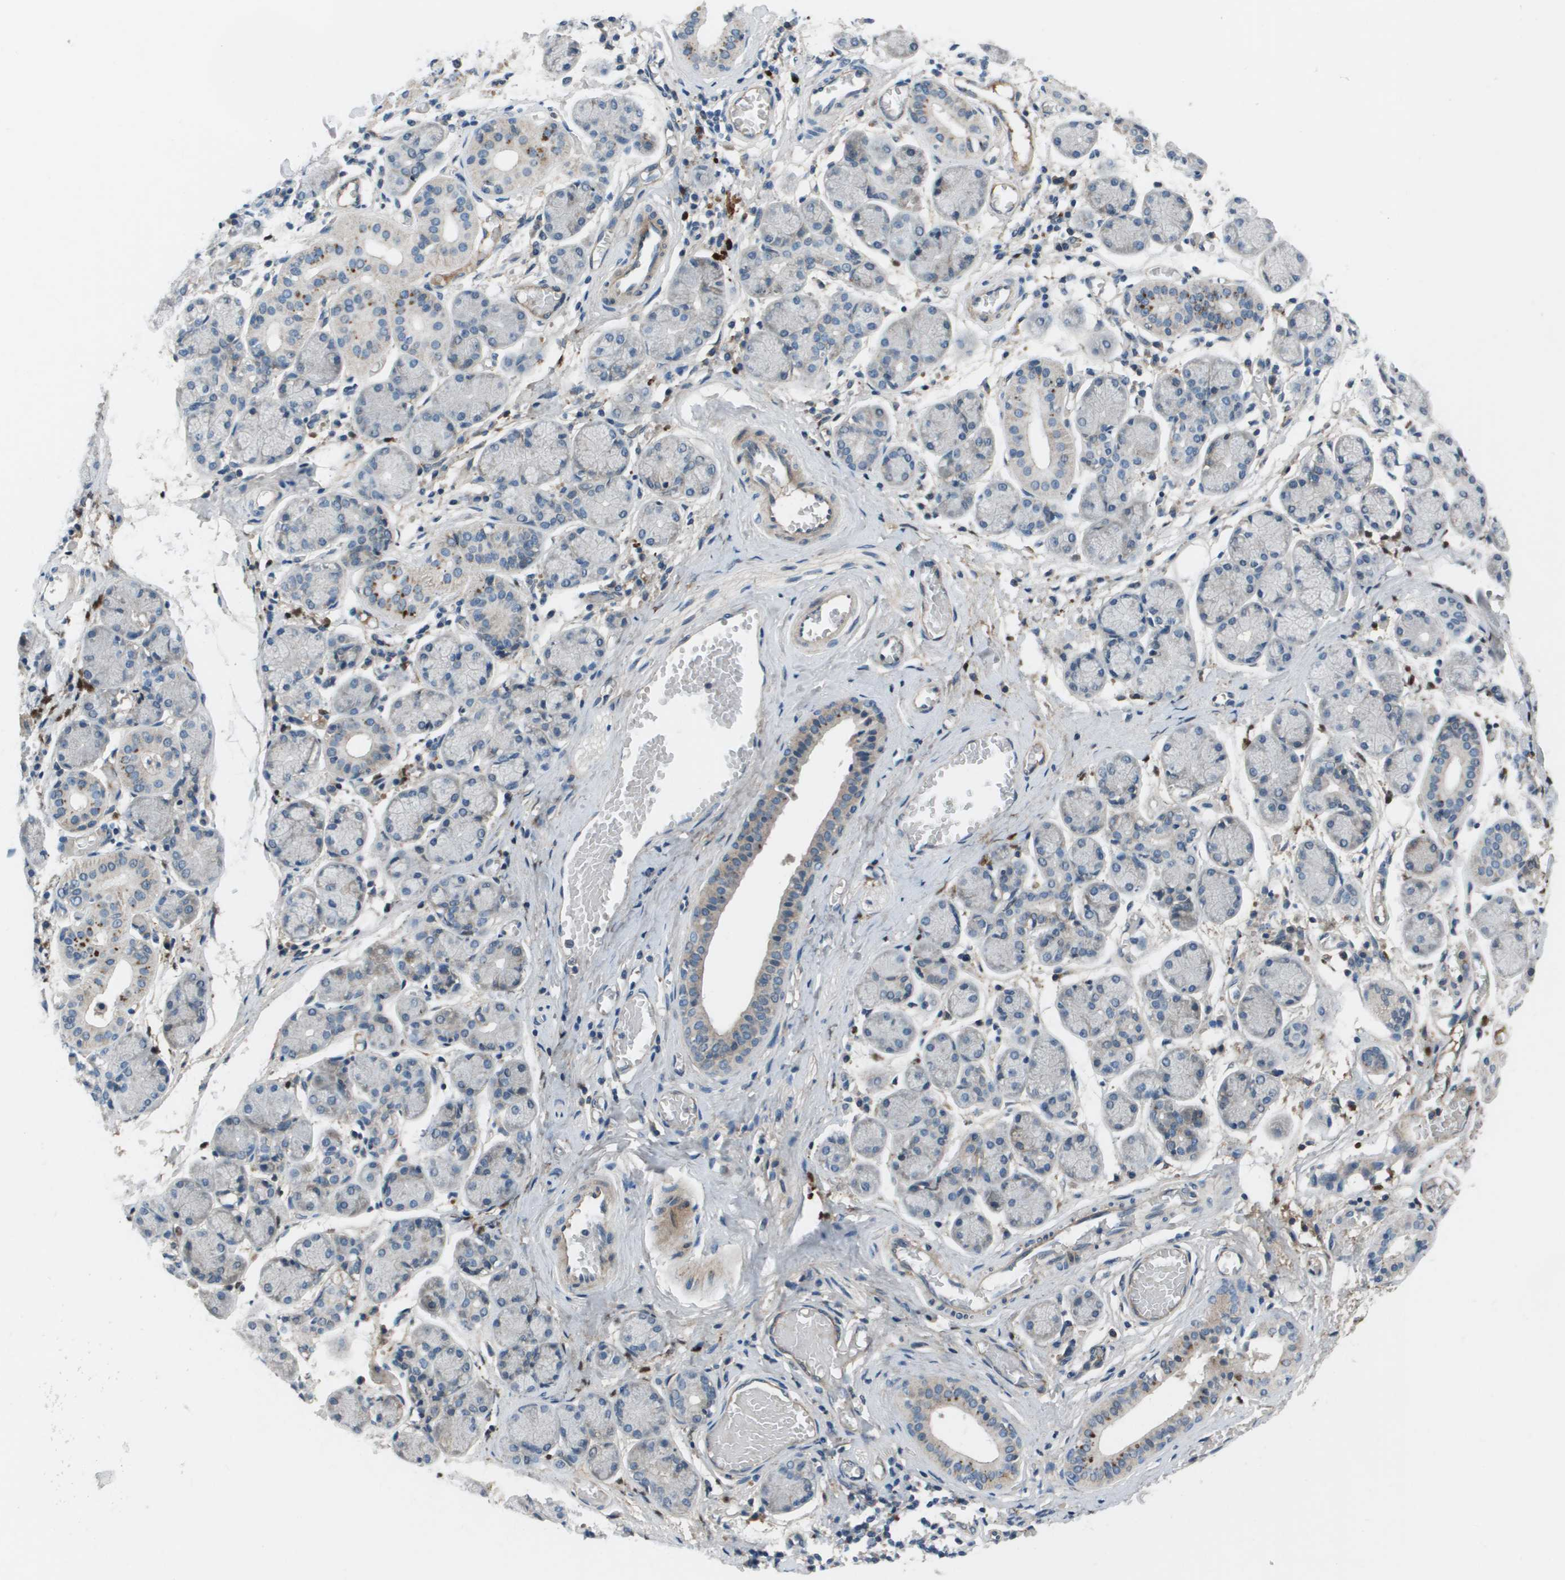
{"staining": {"intensity": "weak", "quantity": "<25%", "location": "cytoplasmic/membranous"}, "tissue": "salivary gland", "cell_type": "Glandular cells", "image_type": "normal", "snomed": [{"axis": "morphology", "description": "Normal tissue, NOS"}, {"axis": "topography", "description": "Salivary gland"}], "caption": "This is a histopathology image of IHC staining of normal salivary gland, which shows no expression in glandular cells. (Brightfield microscopy of DAB (3,3'-diaminobenzidine) immunohistochemistry (IHC) at high magnification).", "gene": "PCOLCE", "patient": {"sex": "female", "age": 24}}